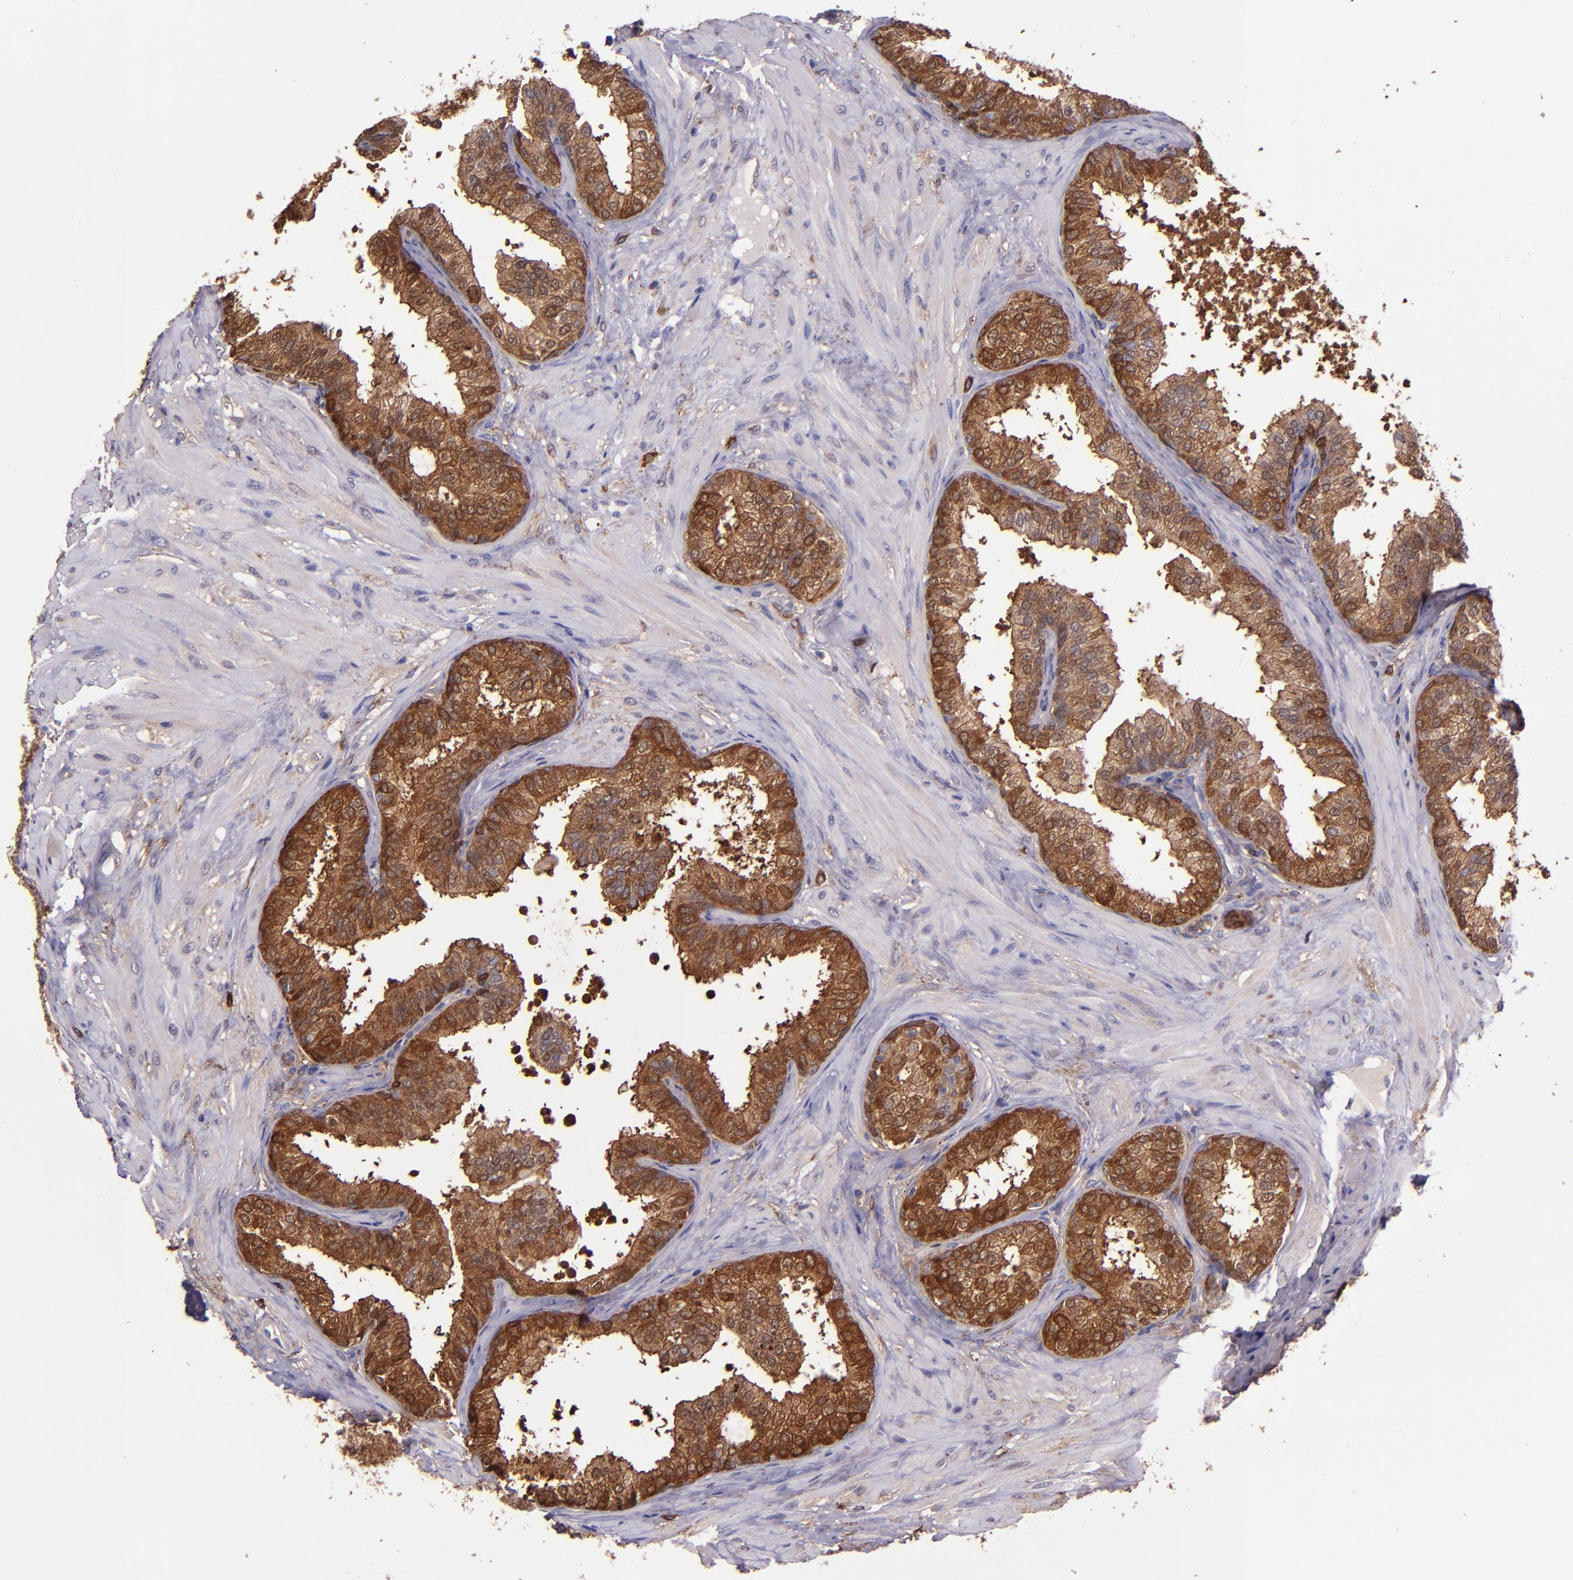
{"staining": {"intensity": "moderate", "quantity": ">75%", "location": "cytoplasmic/membranous"}, "tissue": "prostate", "cell_type": "Glandular cells", "image_type": "normal", "snomed": [{"axis": "morphology", "description": "Normal tissue, NOS"}, {"axis": "topography", "description": "Prostate"}], "caption": "Brown immunohistochemical staining in normal prostate exhibits moderate cytoplasmic/membranous expression in about >75% of glandular cells. The staining was performed using DAB (3,3'-diaminobenzidine), with brown indicating positive protein expression. Nuclei are stained blue with hematoxylin.", "gene": "WASH6P", "patient": {"sex": "male", "age": 60}}